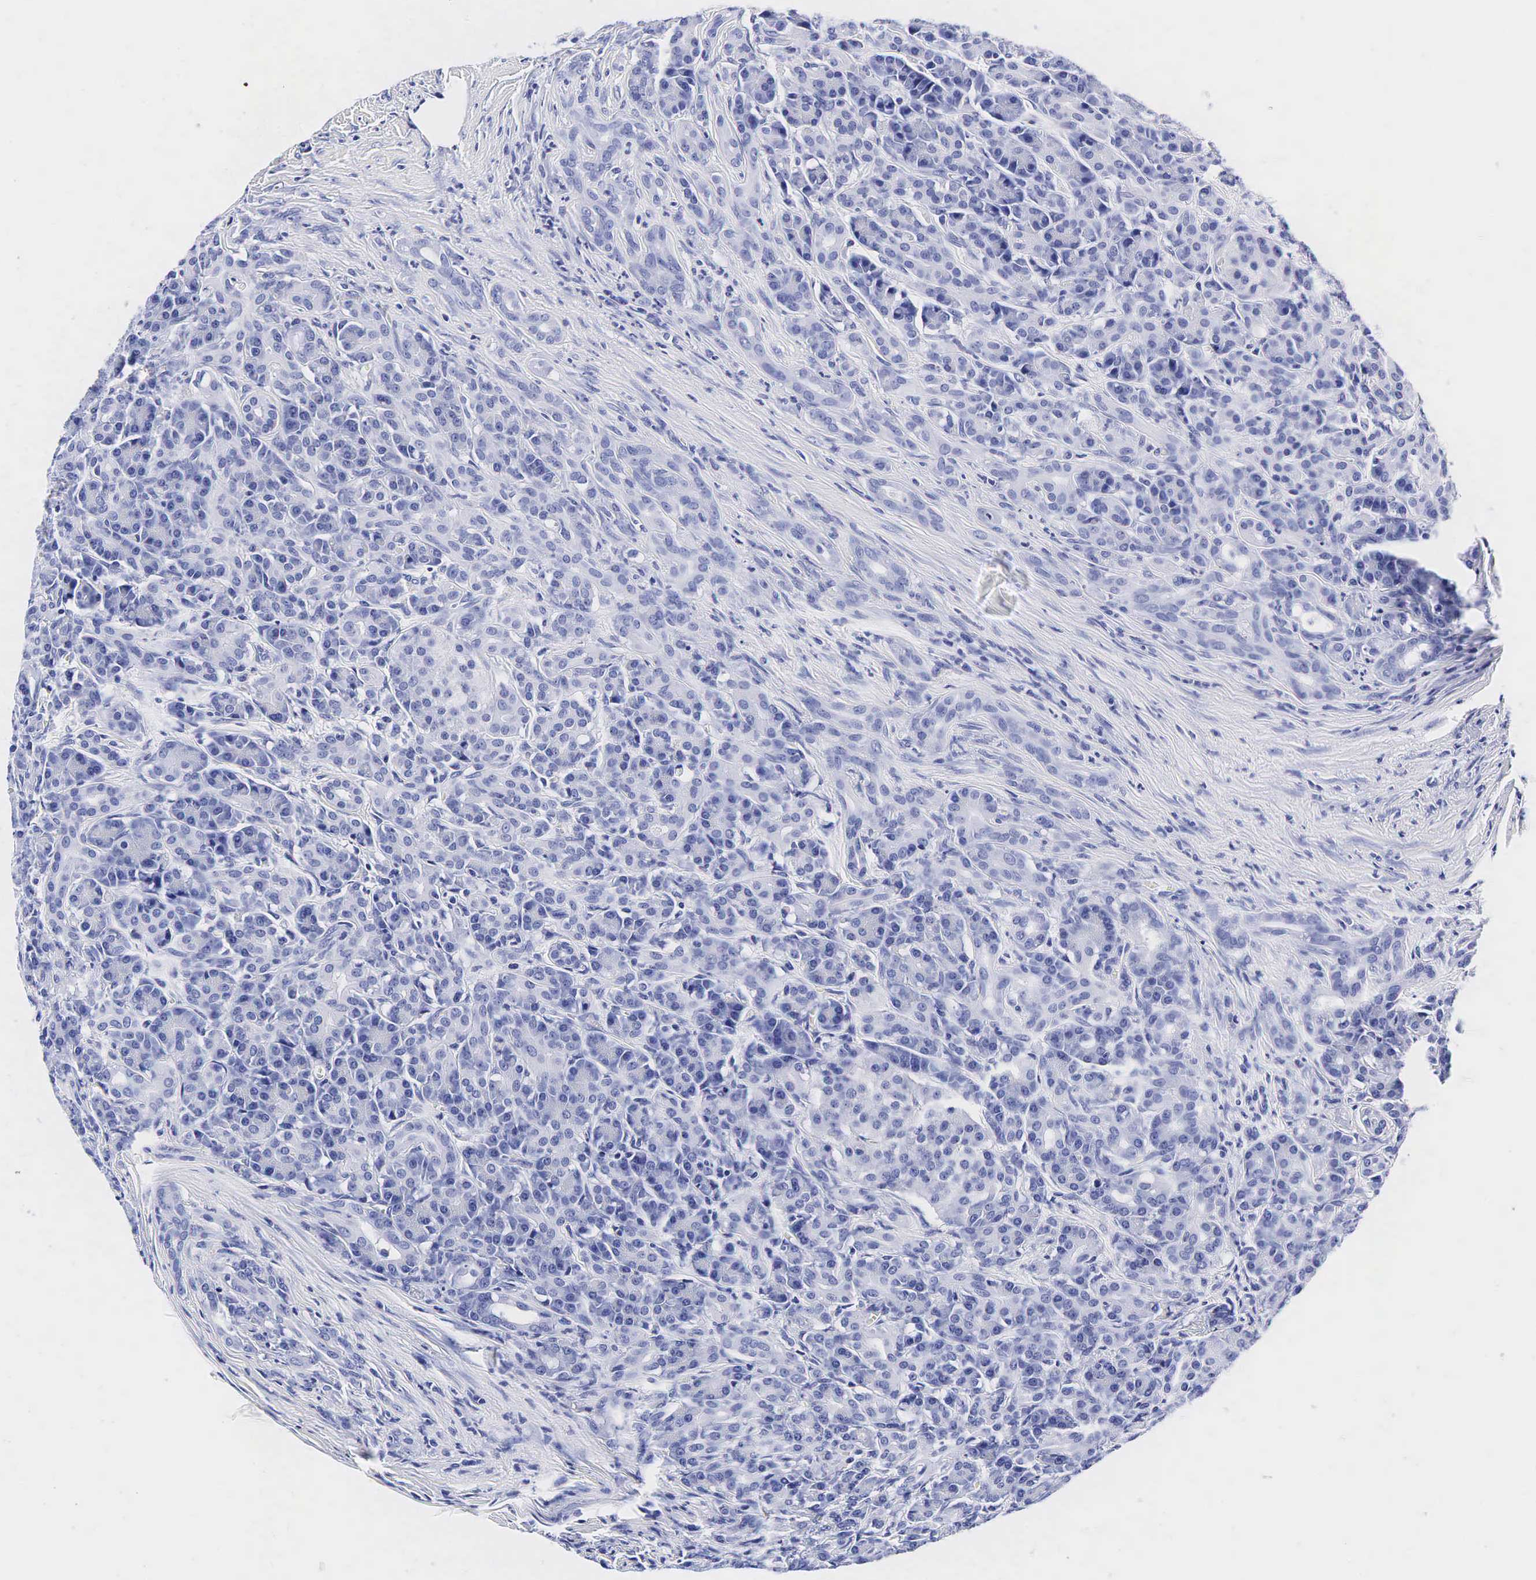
{"staining": {"intensity": "negative", "quantity": "none", "location": "none"}, "tissue": "pancreas", "cell_type": "Exocrine glandular cells", "image_type": "normal", "snomed": [{"axis": "morphology", "description": "Normal tissue, NOS"}, {"axis": "topography", "description": "Lymph node"}, {"axis": "topography", "description": "Pancreas"}], "caption": "Immunohistochemical staining of benign human pancreas exhibits no significant staining in exocrine glandular cells.", "gene": "TG", "patient": {"sex": "male", "age": 59}}